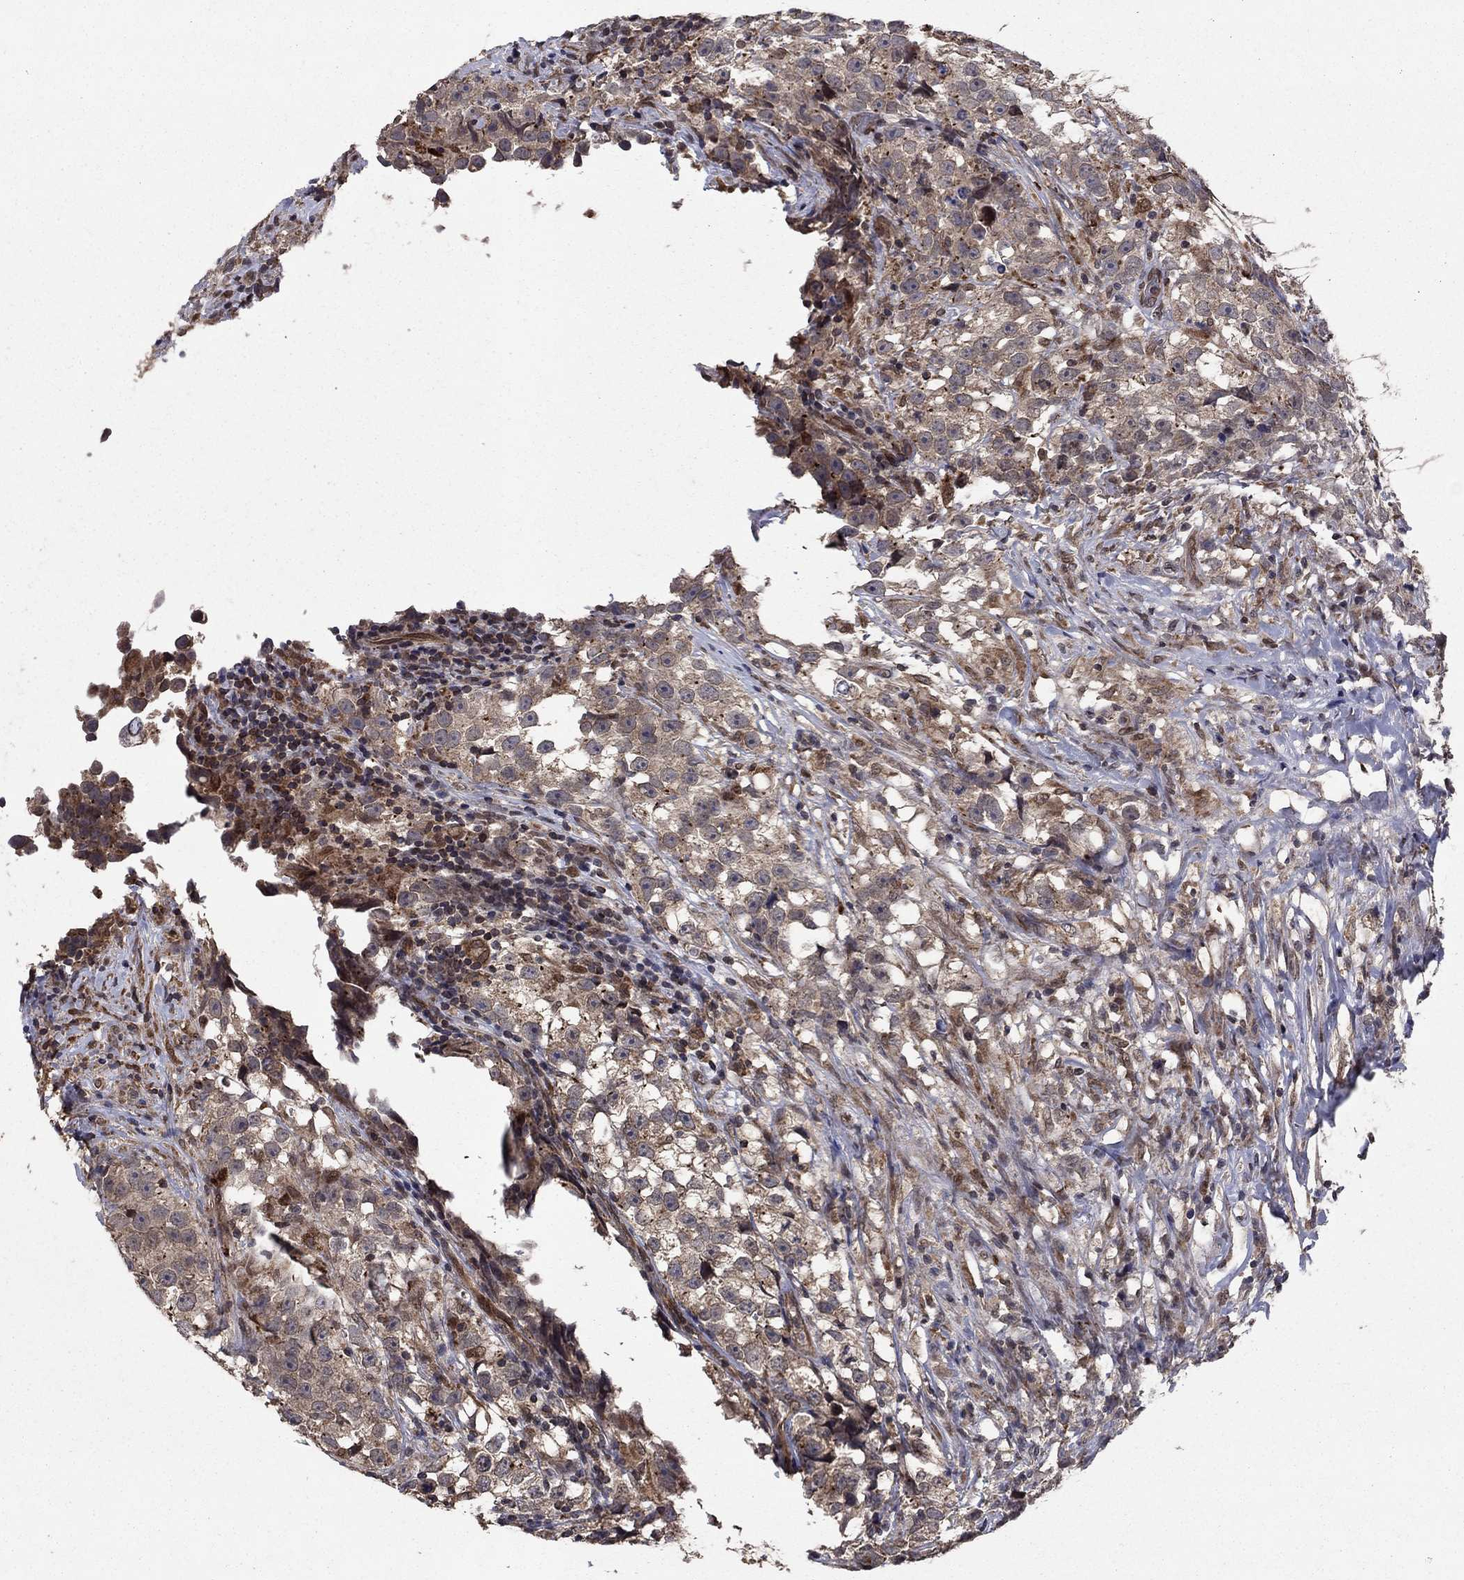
{"staining": {"intensity": "weak", "quantity": "<25%", "location": "cytoplasmic/membranous"}, "tissue": "testis cancer", "cell_type": "Tumor cells", "image_type": "cancer", "snomed": [{"axis": "morphology", "description": "Seminoma, NOS"}, {"axis": "topography", "description": "Testis"}], "caption": "A high-resolution image shows immunohistochemistry (IHC) staining of testis cancer, which shows no significant expression in tumor cells.", "gene": "DHRS1", "patient": {"sex": "male", "age": 46}}